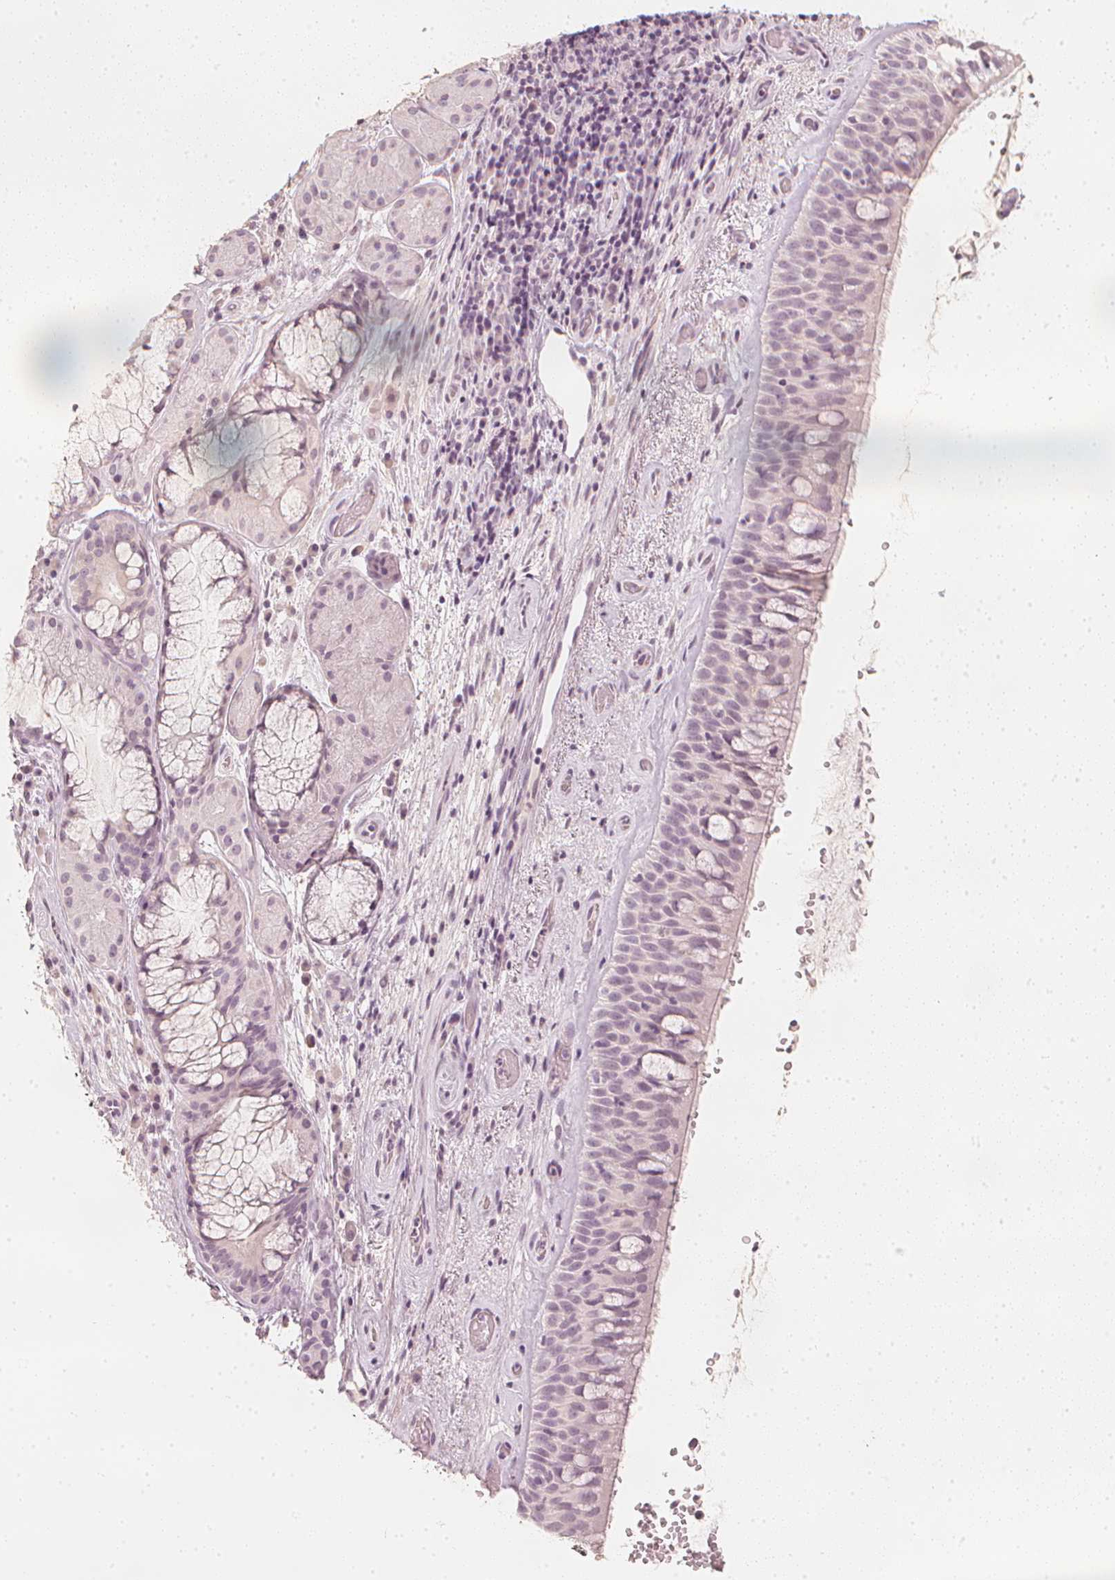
{"staining": {"intensity": "weak", "quantity": "25%-75%", "location": "cytoplasmic/membranous"}, "tissue": "bronchus", "cell_type": "Respiratory epithelial cells", "image_type": "normal", "snomed": [{"axis": "morphology", "description": "Normal tissue, NOS"}, {"axis": "topography", "description": "Bronchus"}], "caption": "This histopathology image exhibits normal bronchus stained with immunohistochemistry (IHC) to label a protein in brown. The cytoplasmic/membranous of respiratory epithelial cells show weak positivity for the protein. Nuclei are counter-stained blue.", "gene": "CALB1", "patient": {"sex": "male", "age": 48}}